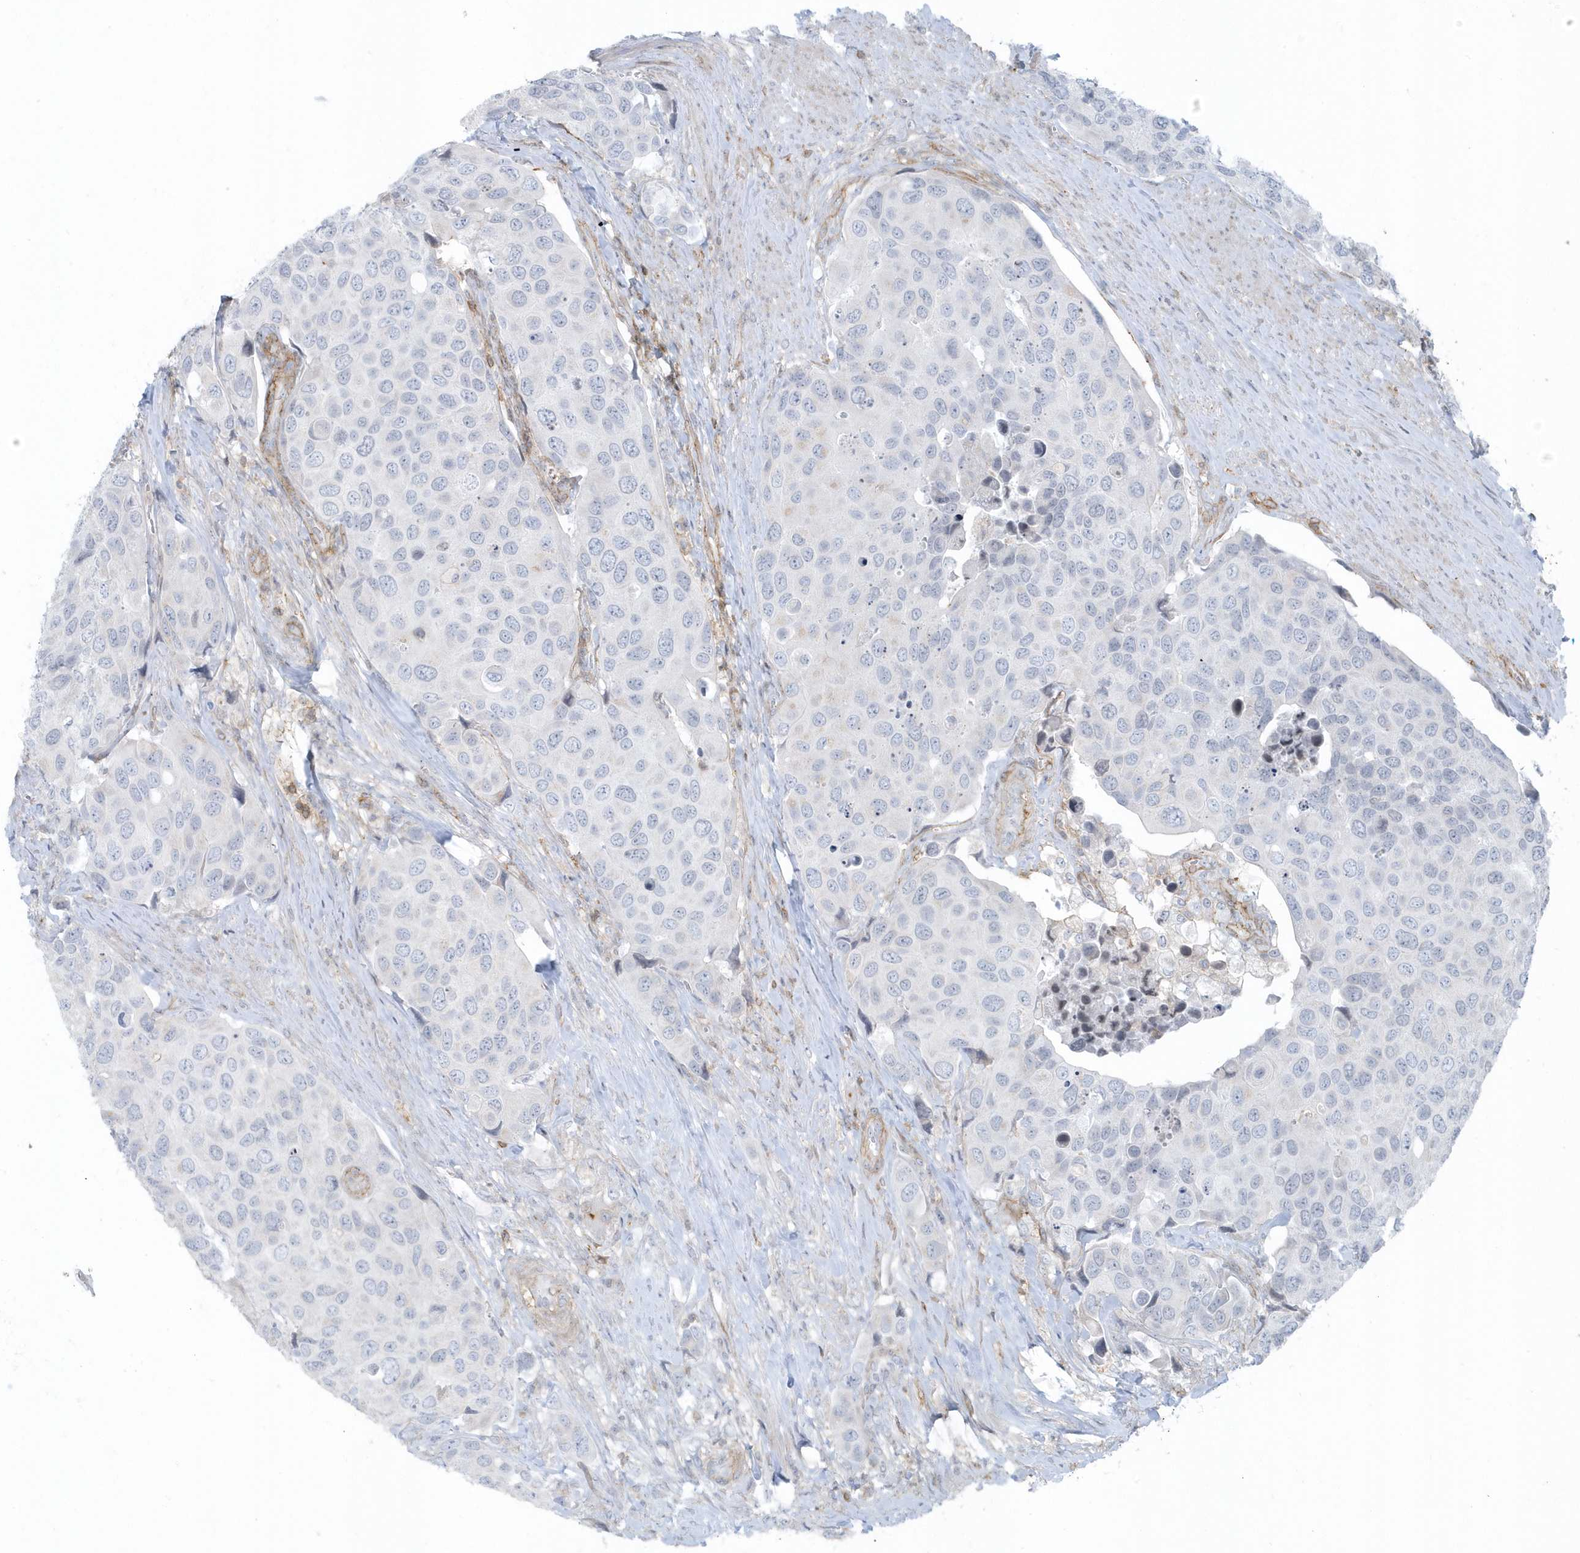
{"staining": {"intensity": "negative", "quantity": "none", "location": "none"}, "tissue": "urothelial cancer", "cell_type": "Tumor cells", "image_type": "cancer", "snomed": [{"axis": "morphology", "description": "Urothelial carcinoma, High grade"}, {"axis": "topography", "description": "Urinary bladder"}], "caption": "Urothelial cancer was stained to show a protein in brown. There is no significant expression in tumor cells.", "gene": "CACNB2", "patient": {"sex": "male", "age": 74}}